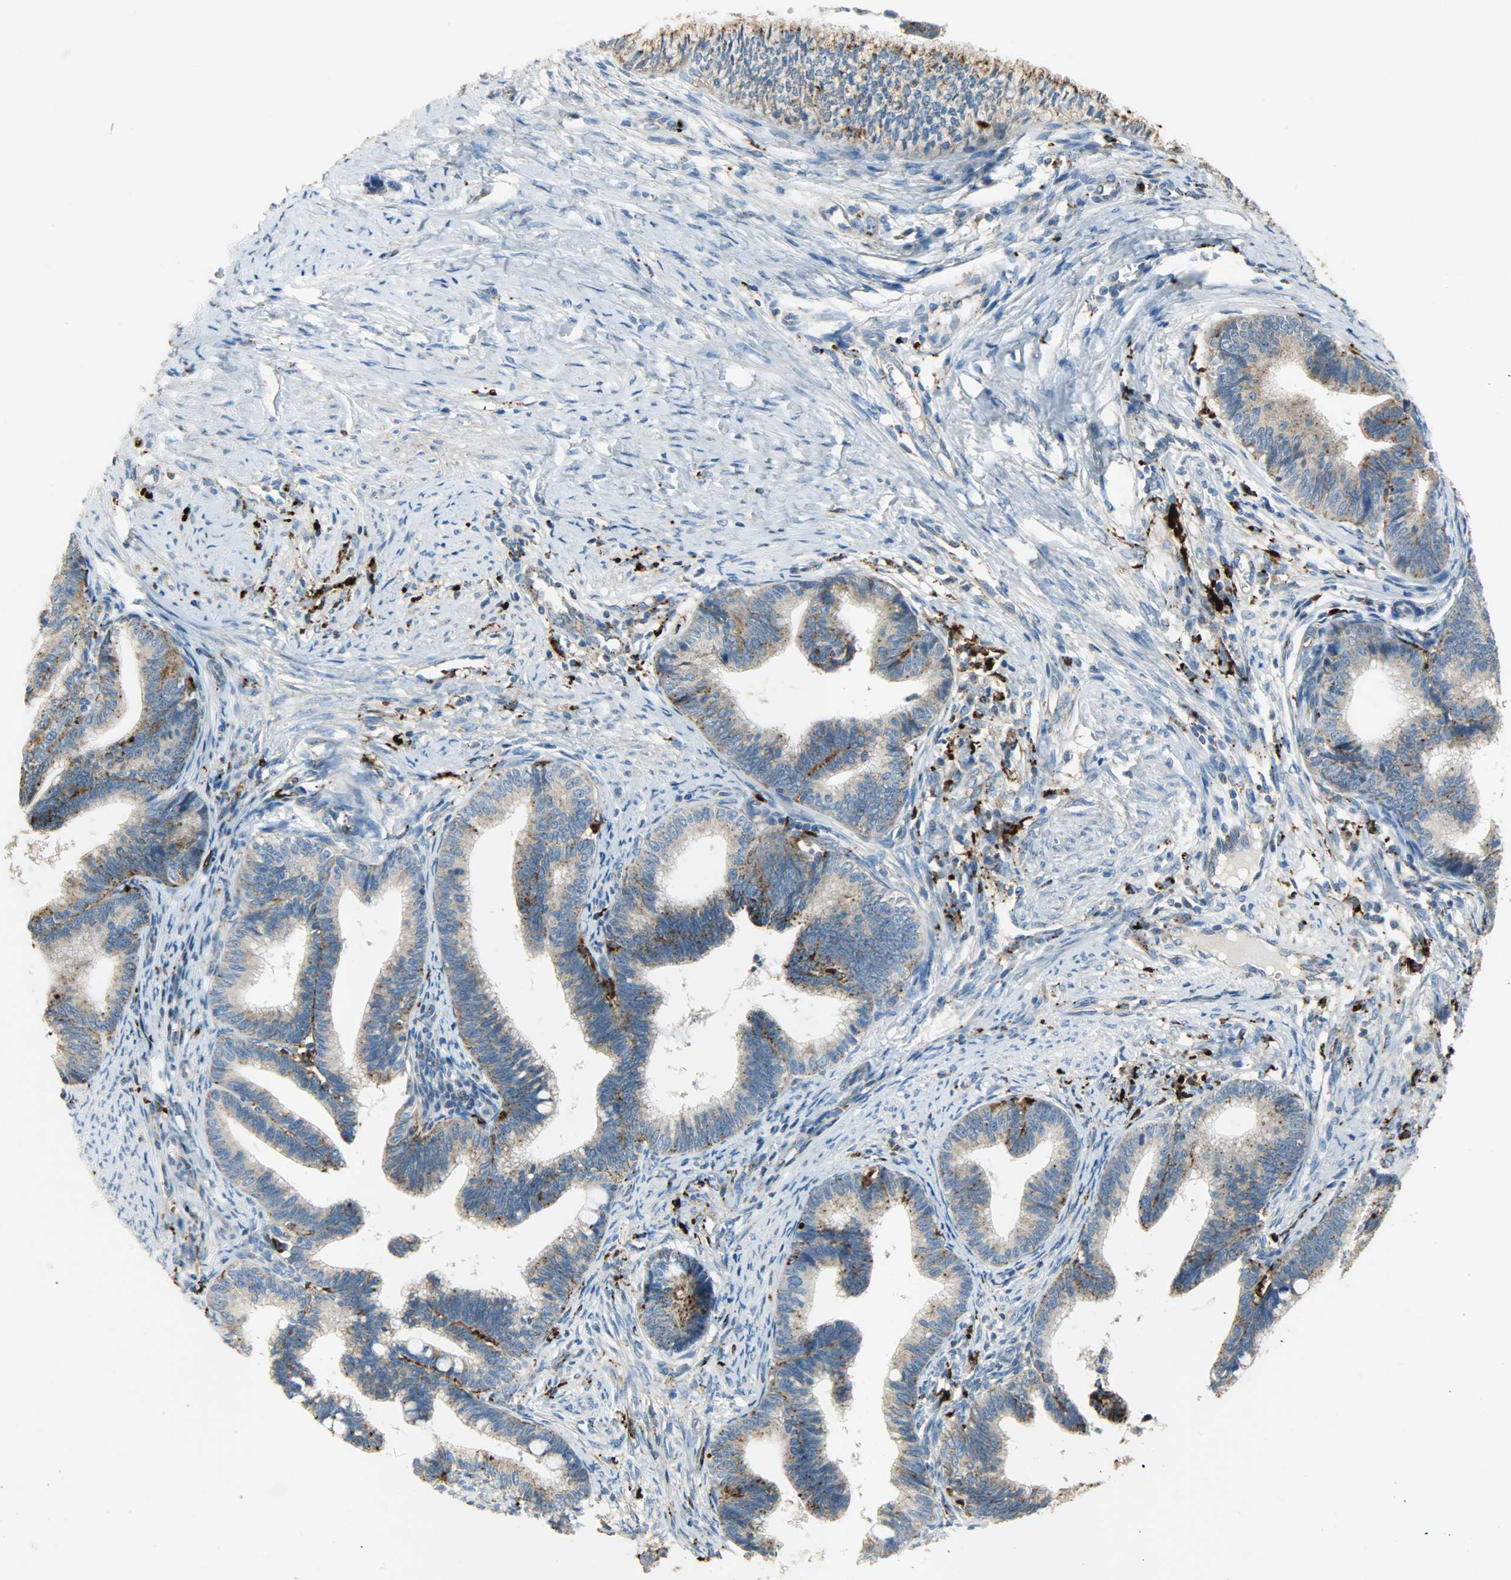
{"staining": {"intensity": "moderate", "quantity": "25%-75%", "location": "cytoplasmic/membranous"}, "tissue": "cervical cancer", "cell_type": "Tumor cells", "image_type": "cancer", "snomed": [{"axis": "morphology", "description": "Adenocarcinoma, NOS"}, {"axis": "topography", "description": "Cervix"}], "caption": "This histopathology image reveals immunohistochemistry (IHC) staining of adenocarcinoma (cervical), with medium moderate cytoplasmic/membranous positivity in about 25%-75% of tumor cells.", "gene": "ASAH1", "patient": {"sex": "female", "age": 36}}